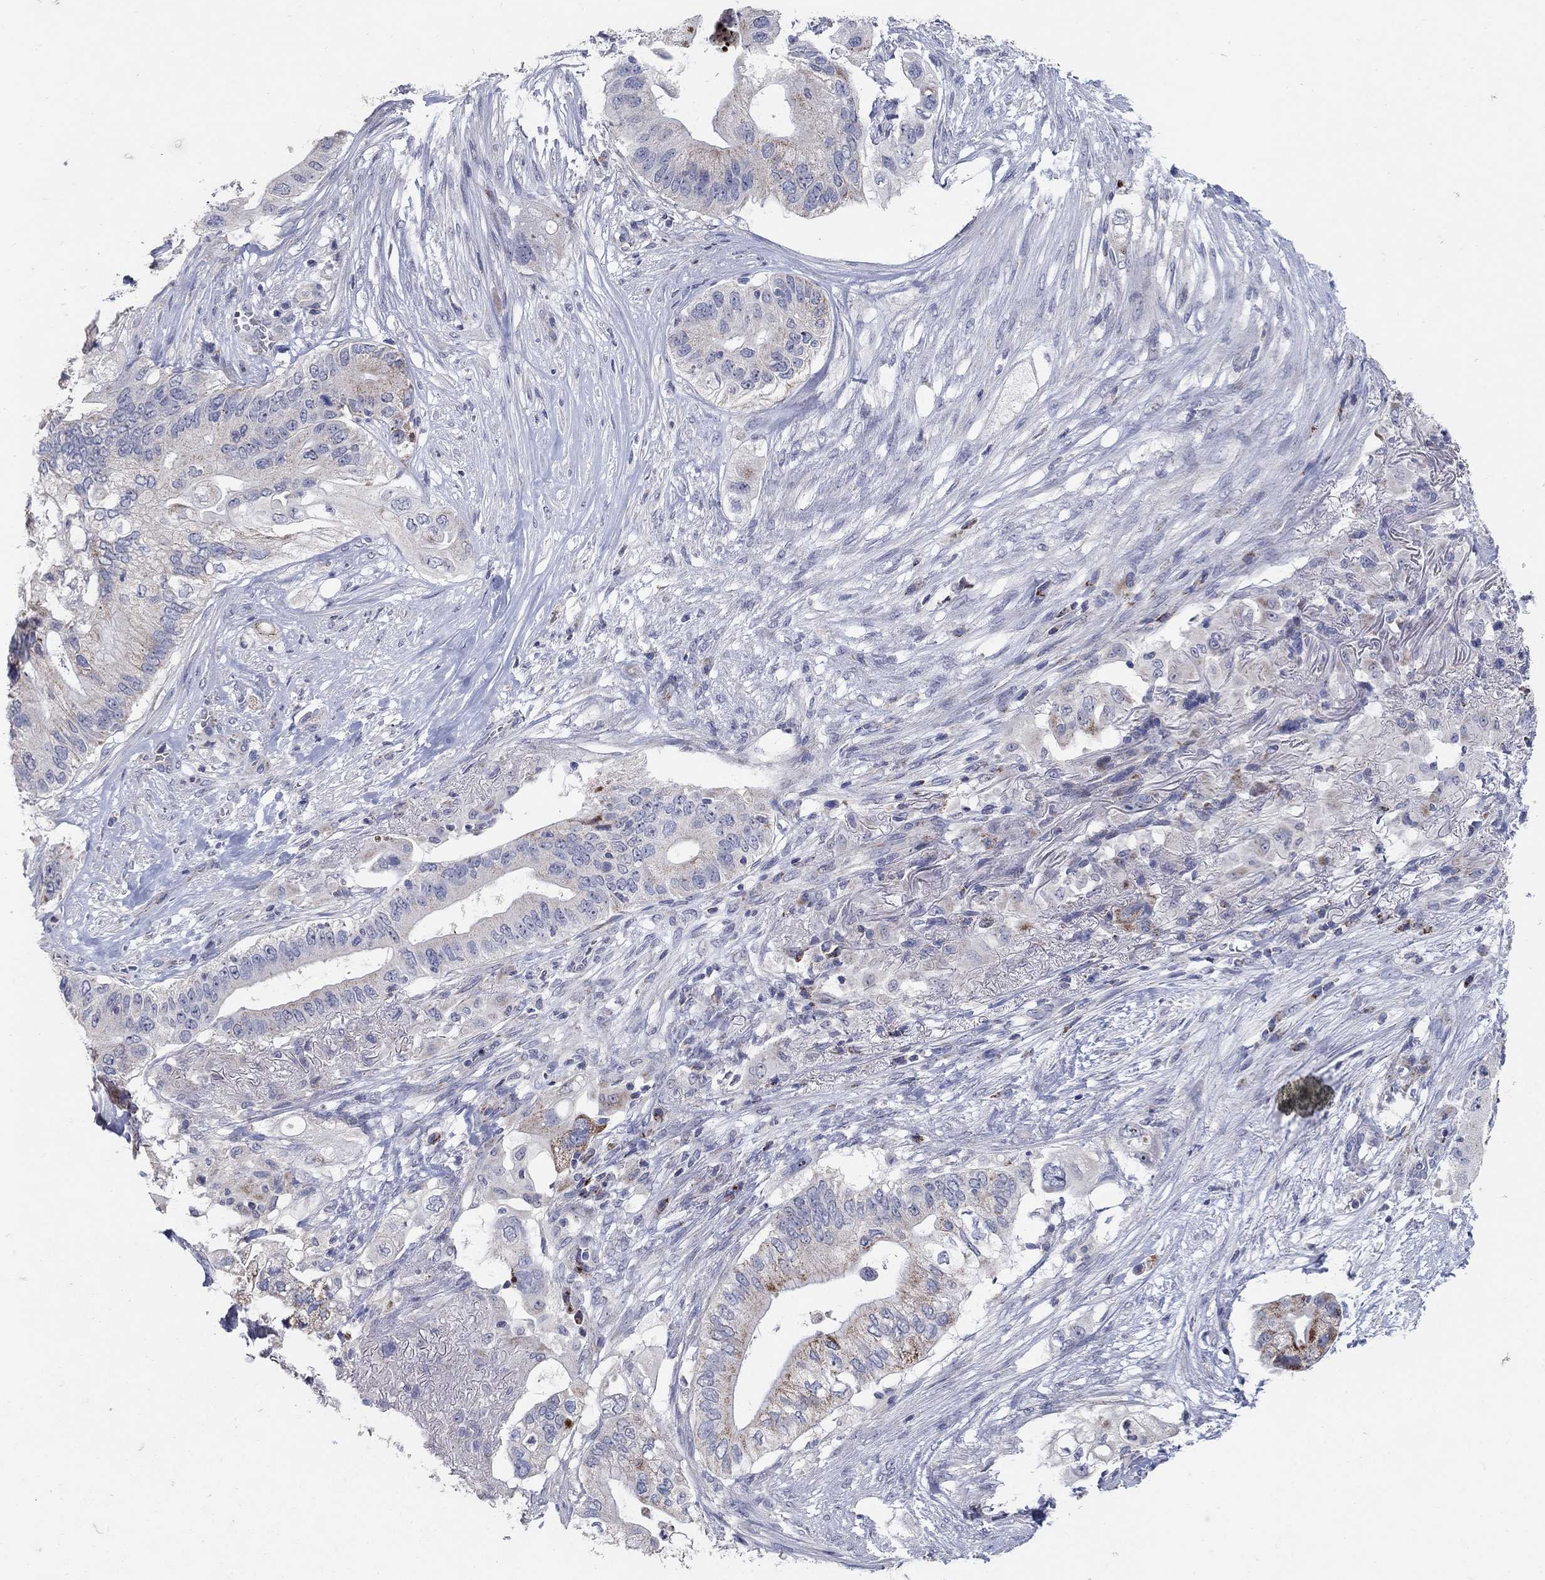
{"staining": {"intensity": "strong", "quantity": "<25%", "location": "cytoplasmic/membranous"}, "tissue": "pancreatic cancer", "cell_type": "Tumor cells", "image_type": "cancer", "snomed": [{"axis": "morphology", "description": "Adenocarcinoma, NOS"}, {"axis": "topography", "description": "Pancreas"}], "caption": "This is a photomicrograph of immunohistochemistry staining of pancreatic cancer (adenocarcinoma), which shows strong positivity in the cytoplasmic/membranous of tumor cells.", "gene": "HMX2", "patient": {"sex": "female", "age": 72}}